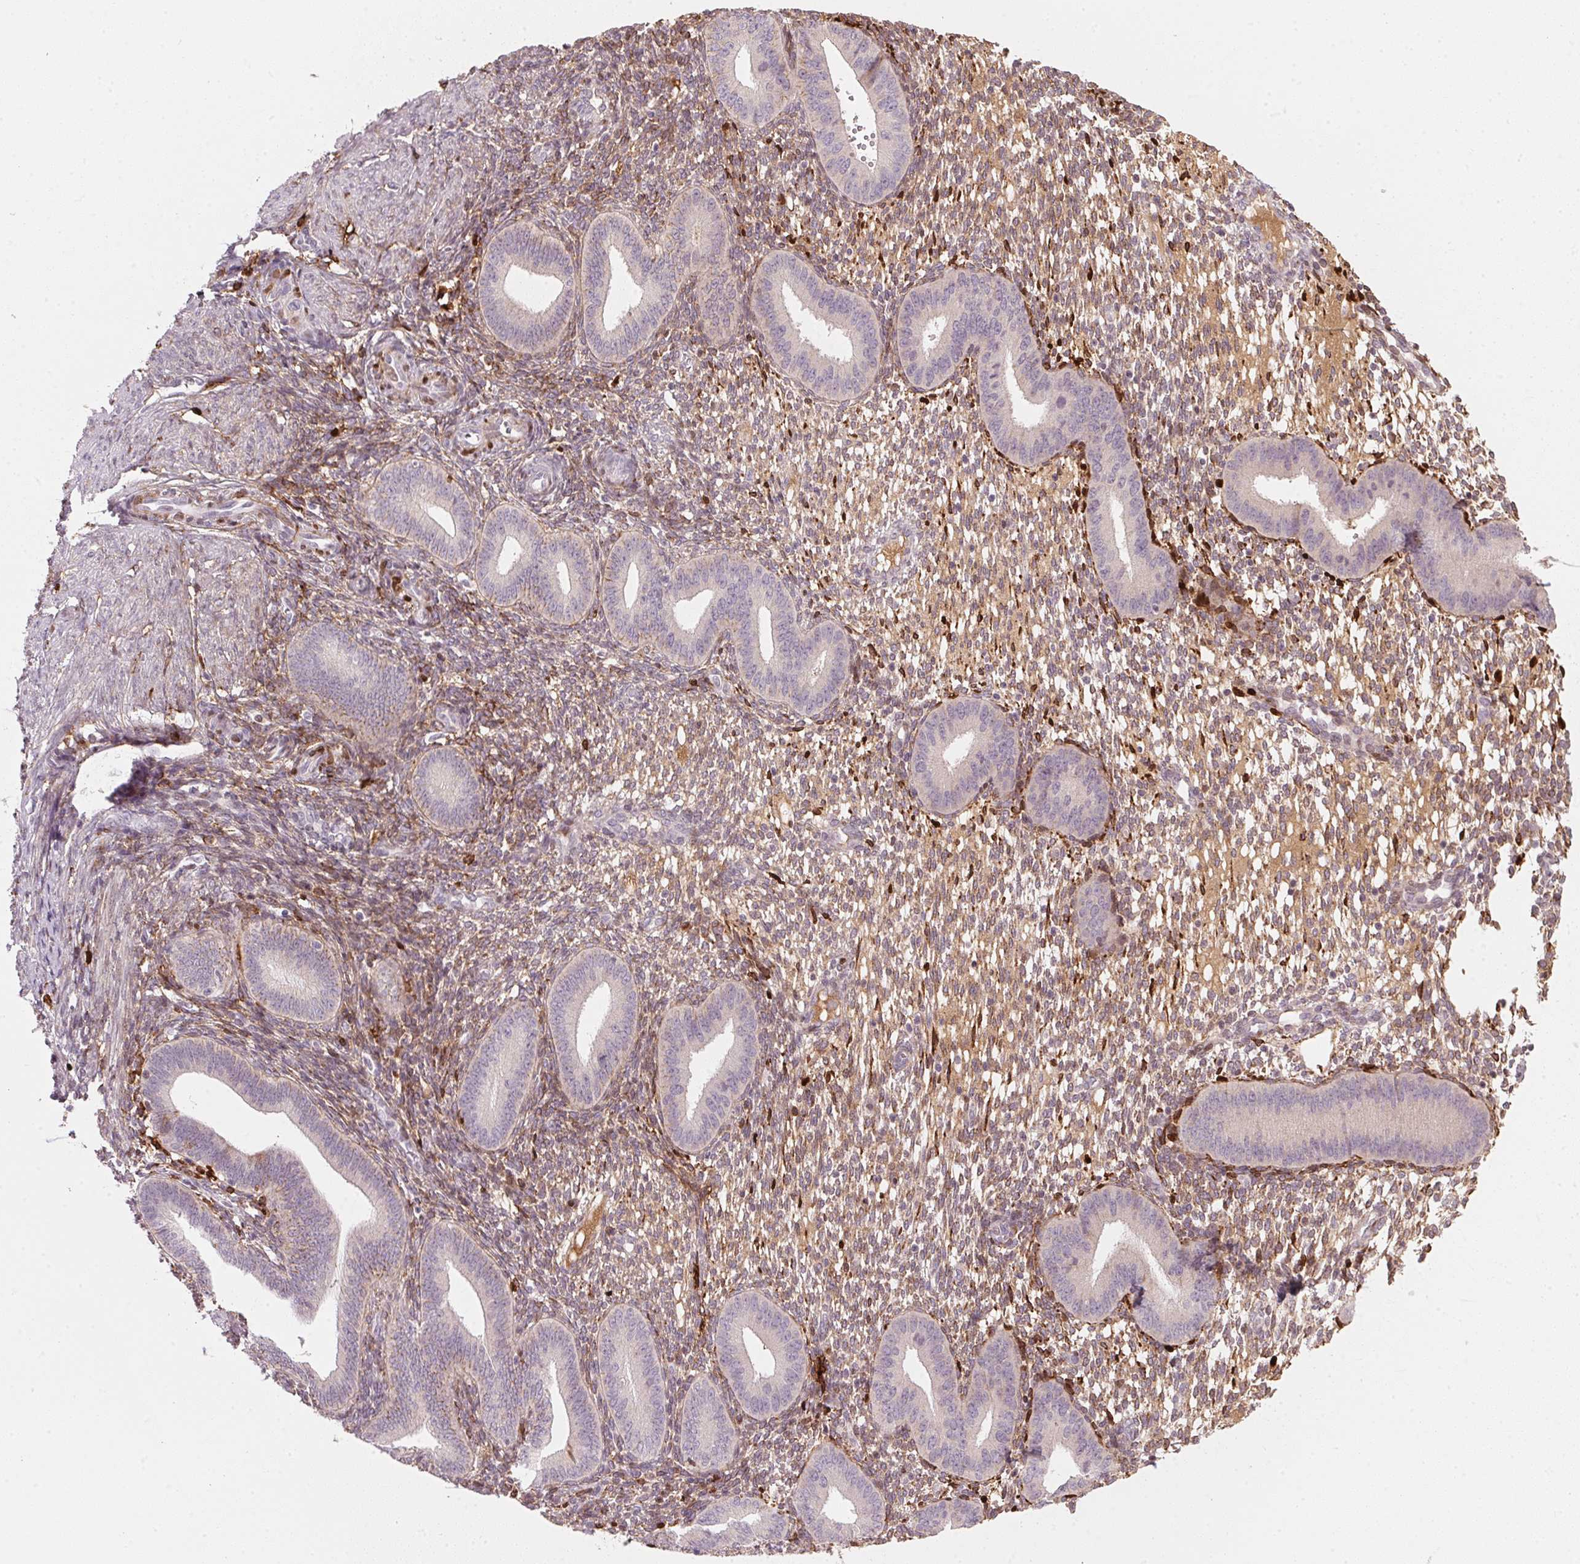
{"staining": {"intensity": "moderate", "quantity": "25%-75%", "location": "cytoplasmic/membranous"}, "tissue": "endometrium", "cell_type": "Cells in endometrial stroma", "image_type": "normal", "snomed": [{"axis": "morphology", "description": "Normal tissue, NOS"}, {"axis": "topography", "description": "Endometrium"}], "caption": "Immunohistochemical staining of normal endometrium demonstrates moderate cytoplasmic/membranous protein expression in about 25%-75% of cells in endometrial stroma. (DAB IHC with brightfield microscopy, high magnification).", "gene": "SFRP4", "patient": {"sex": "female", "age": 40}}